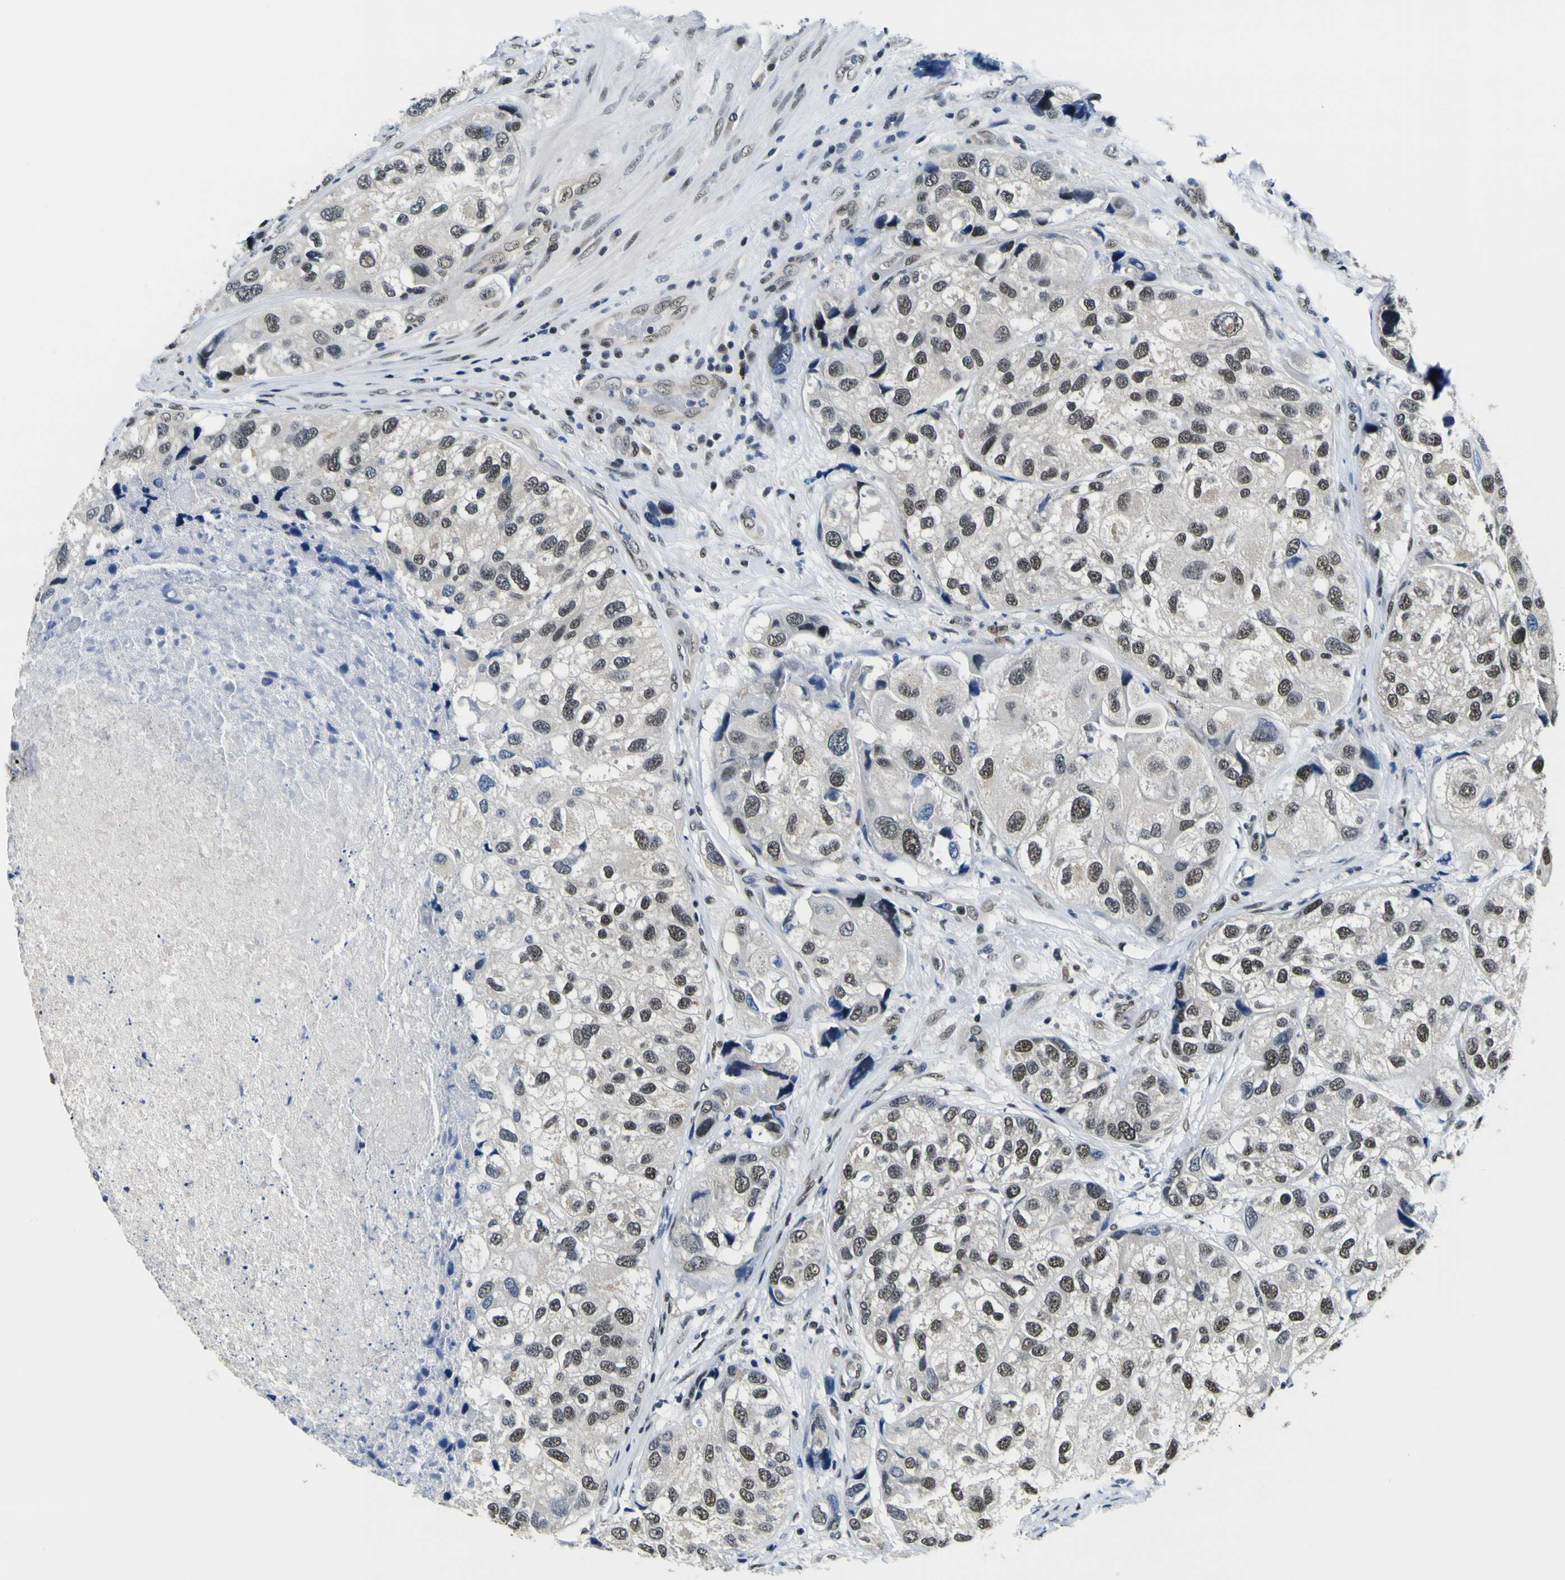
{"staining": {"intensity": "moderate", "quantity": ">75%", "location": "nuclear"}, "tissue": "urothelial cancer", "cell_type": "Tumor cells", "image_type": "cancer", "snomed": [{"axis": "morphology", "description": "Urothelial carcinoma, High grade"}, {"axis": "topography", "description": "Urinary bladder"}], "caption": "IHC image of neoplastic tissue: urothelial carcinoma (high-grade) stained using immunohistochemistry (IHC) shows medium levels of moderate protein expression localized specifically in the nuclear of tumor cells, appearing as a nuclear brown color.", "gene": "SP1", "patient": {"sex": "female", "age": 64}}